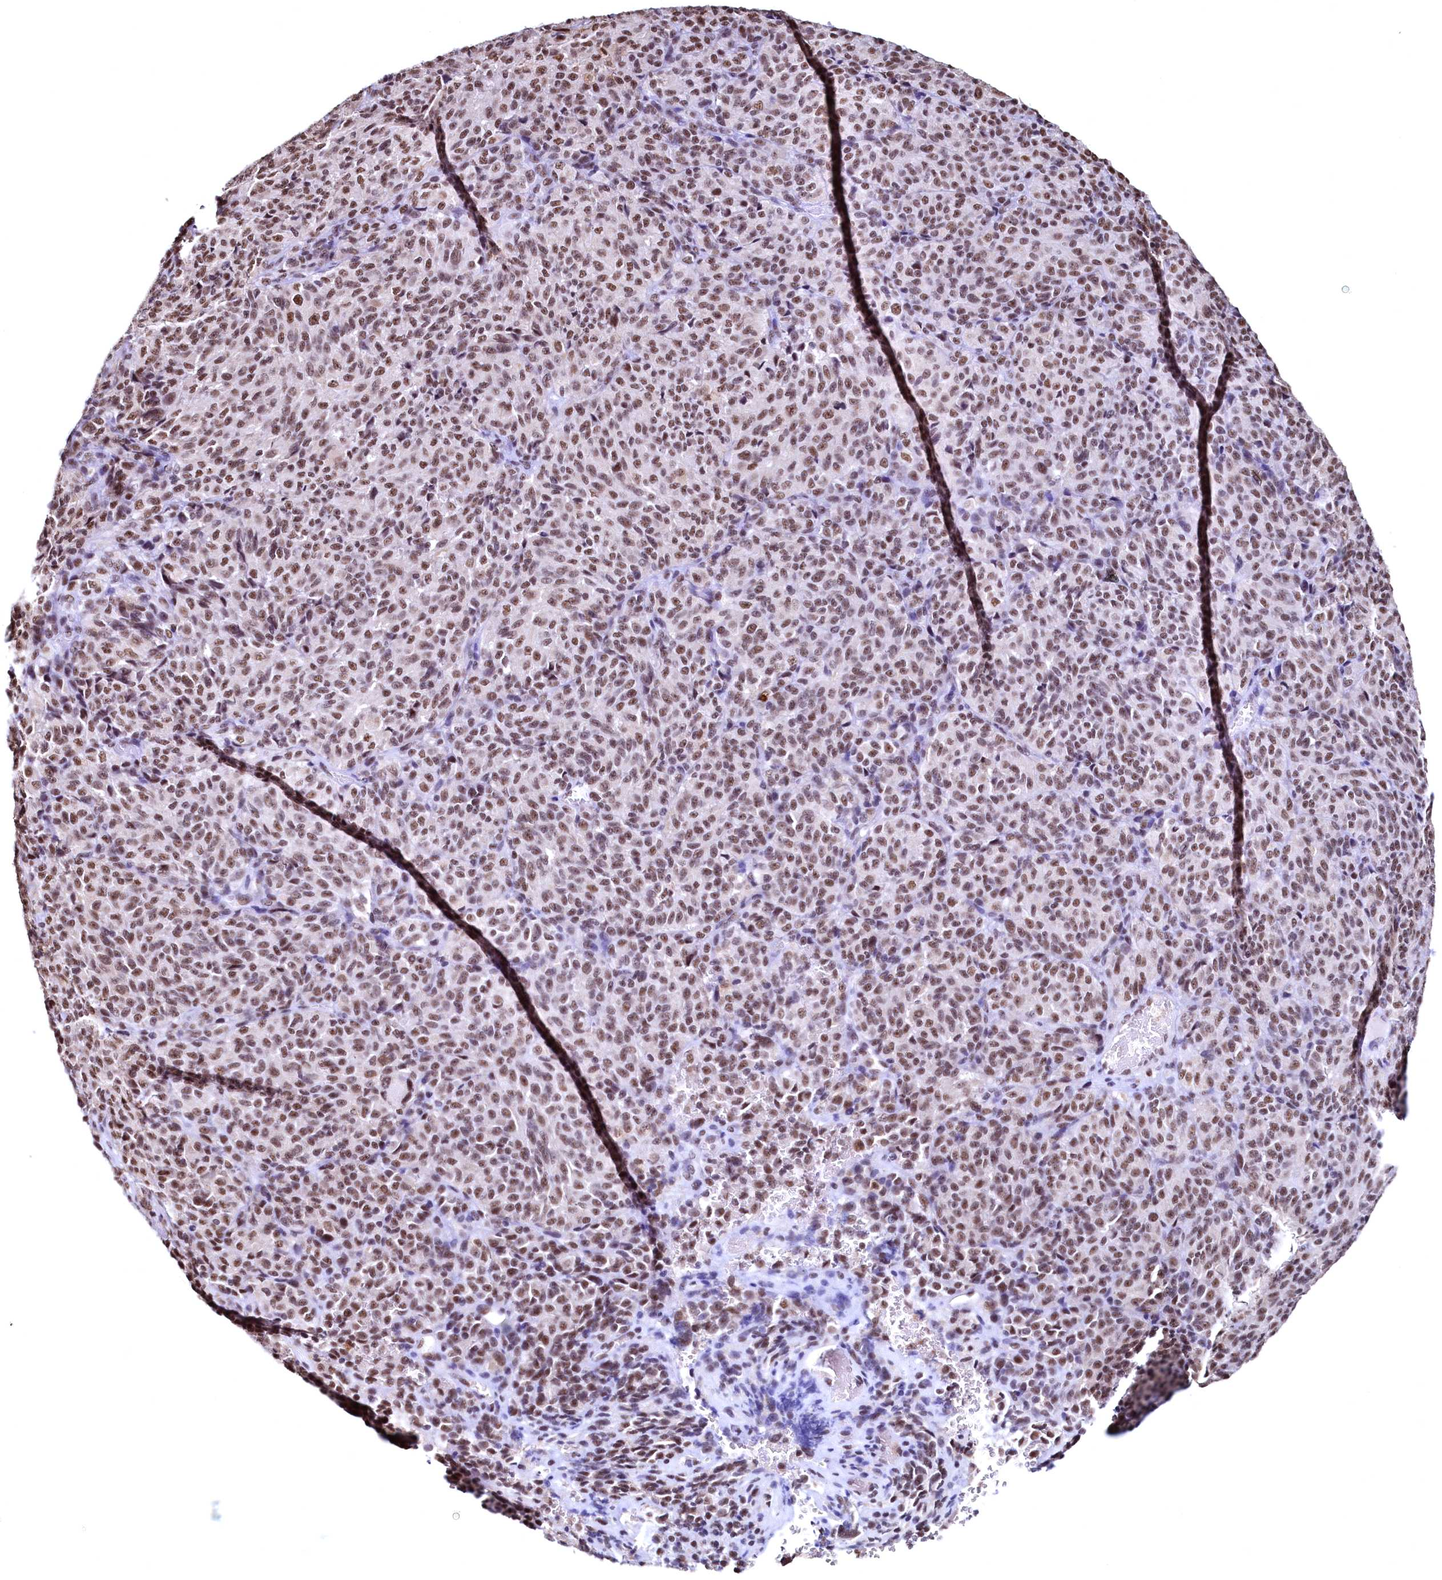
{"staining": {"intensity": "moderate", "quantity": ">75%", "location": "nuclear"}, "tissue": "melanoma", "cell_type": "Tumor cells", "image_type": "cancer", "snomed": [{"axis": "morphology", "description": "Malignant melanoma, Metastatic site"}, {"axis": "topography", "description": "Brain"}], "caption": "Immunohistochemical staining of human malignant melanoma (metastatic site) shows moderate nuclear protein positivity in approximately >75% of tumor cells.", "gene": "RSRC2", "patient": {"sex": "female", "age": 56}}